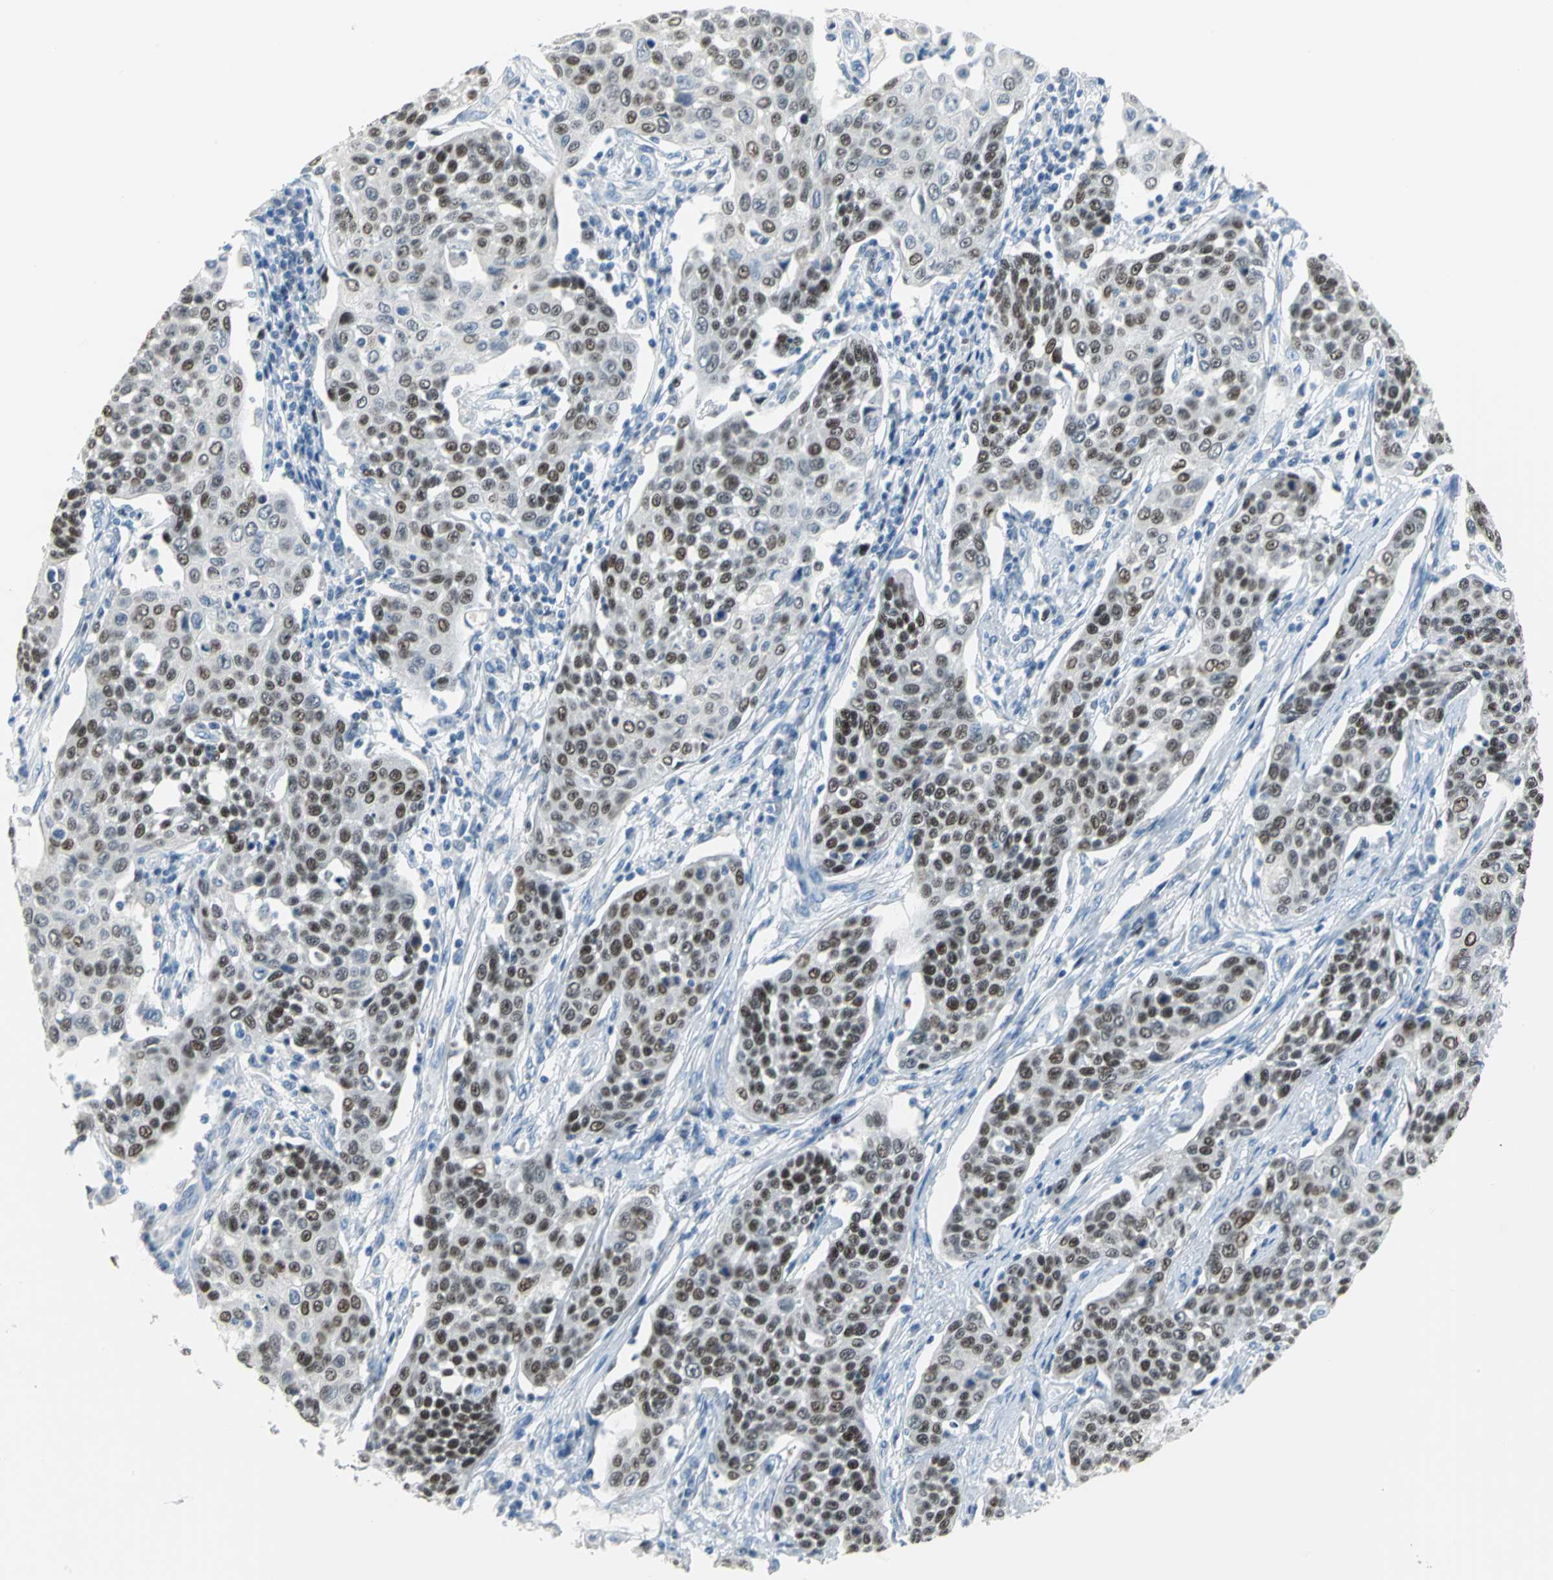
{"staining": {"intensity": "strong", "quantity": ">75%", "location": "nuclear"}, "tissue": "cervical cancer", "cell_type": "Tumor cells", "image_type": "cancer", "snomed": [{"axis": "morphology", "description": "Squamous cell carcinoma, NOS"}, {"axis": "topography", "description": "Cervix"}], "caption": "About >75% of tumor cells in human cervical squamous cell carcinoma reveal strong nuclear protein expression as visualized by brown immunohistochemical staining.", "gene": "MCM4", "patient": {"sex": "female", "age": 34}}